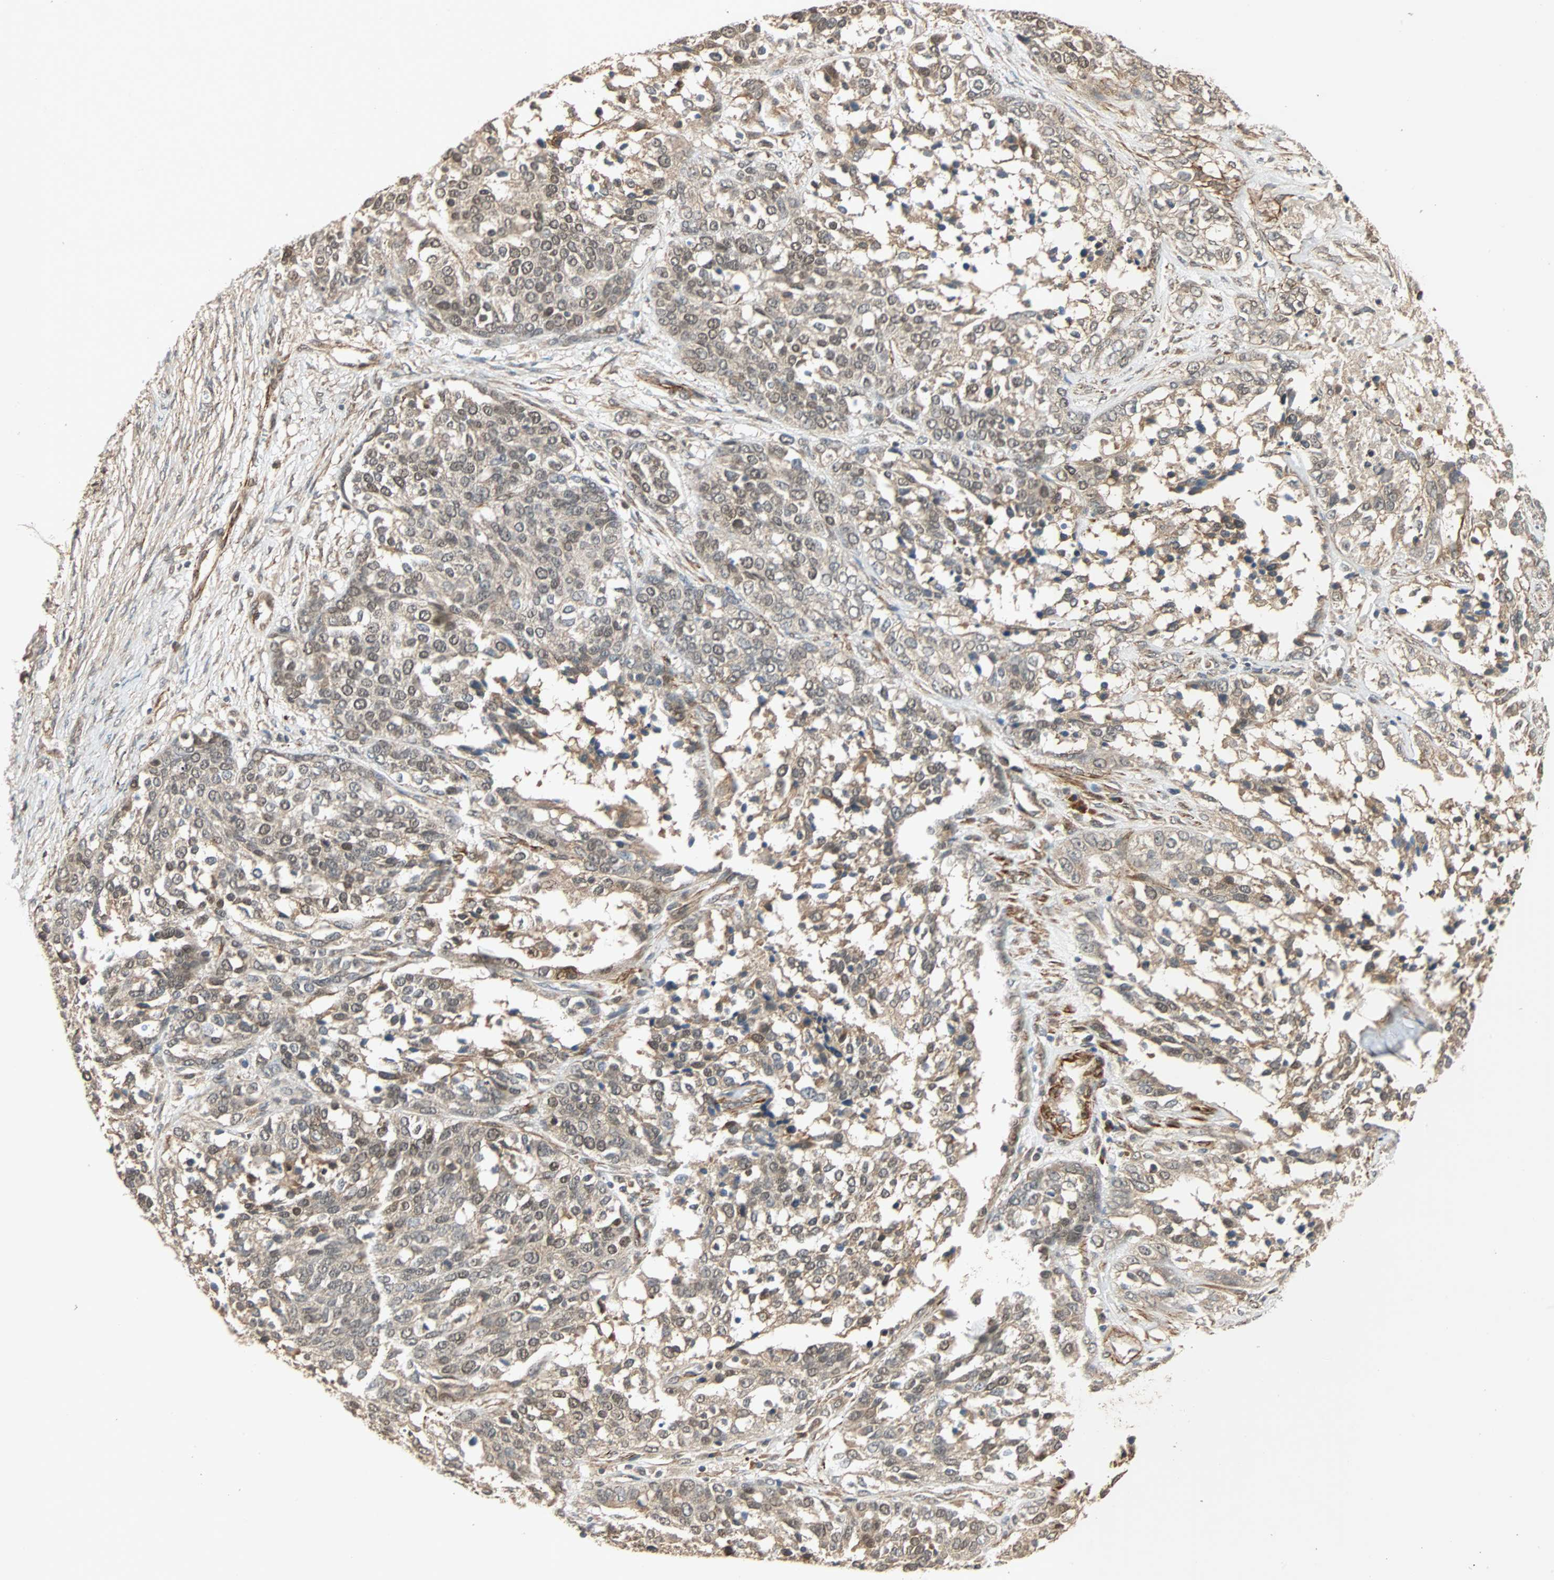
{"staining": {"intensity": "weak", "quantity": "25%-75%", "location": "cytoplasmic/membranous,nuclear"}, "tissue": "ovarian cancer", "cell_type": "Tumor cells", "image_type": "cancer", "snomed": [{"axis": "morphology", "description": "Cystadenocarcinoma, serous, NOS"}, {"axis": "topography", "description": "Ovary"}], "caption": "Immunohistochemical staining of ovarian serous cystadenocarcinoma demonstrates weak cytoplasmic/membranous and nuclear protein staining in approximately 25%-75% of tumor cells.", "gene": "QSER1", "patient": {"sex": "female", "age": 44}}